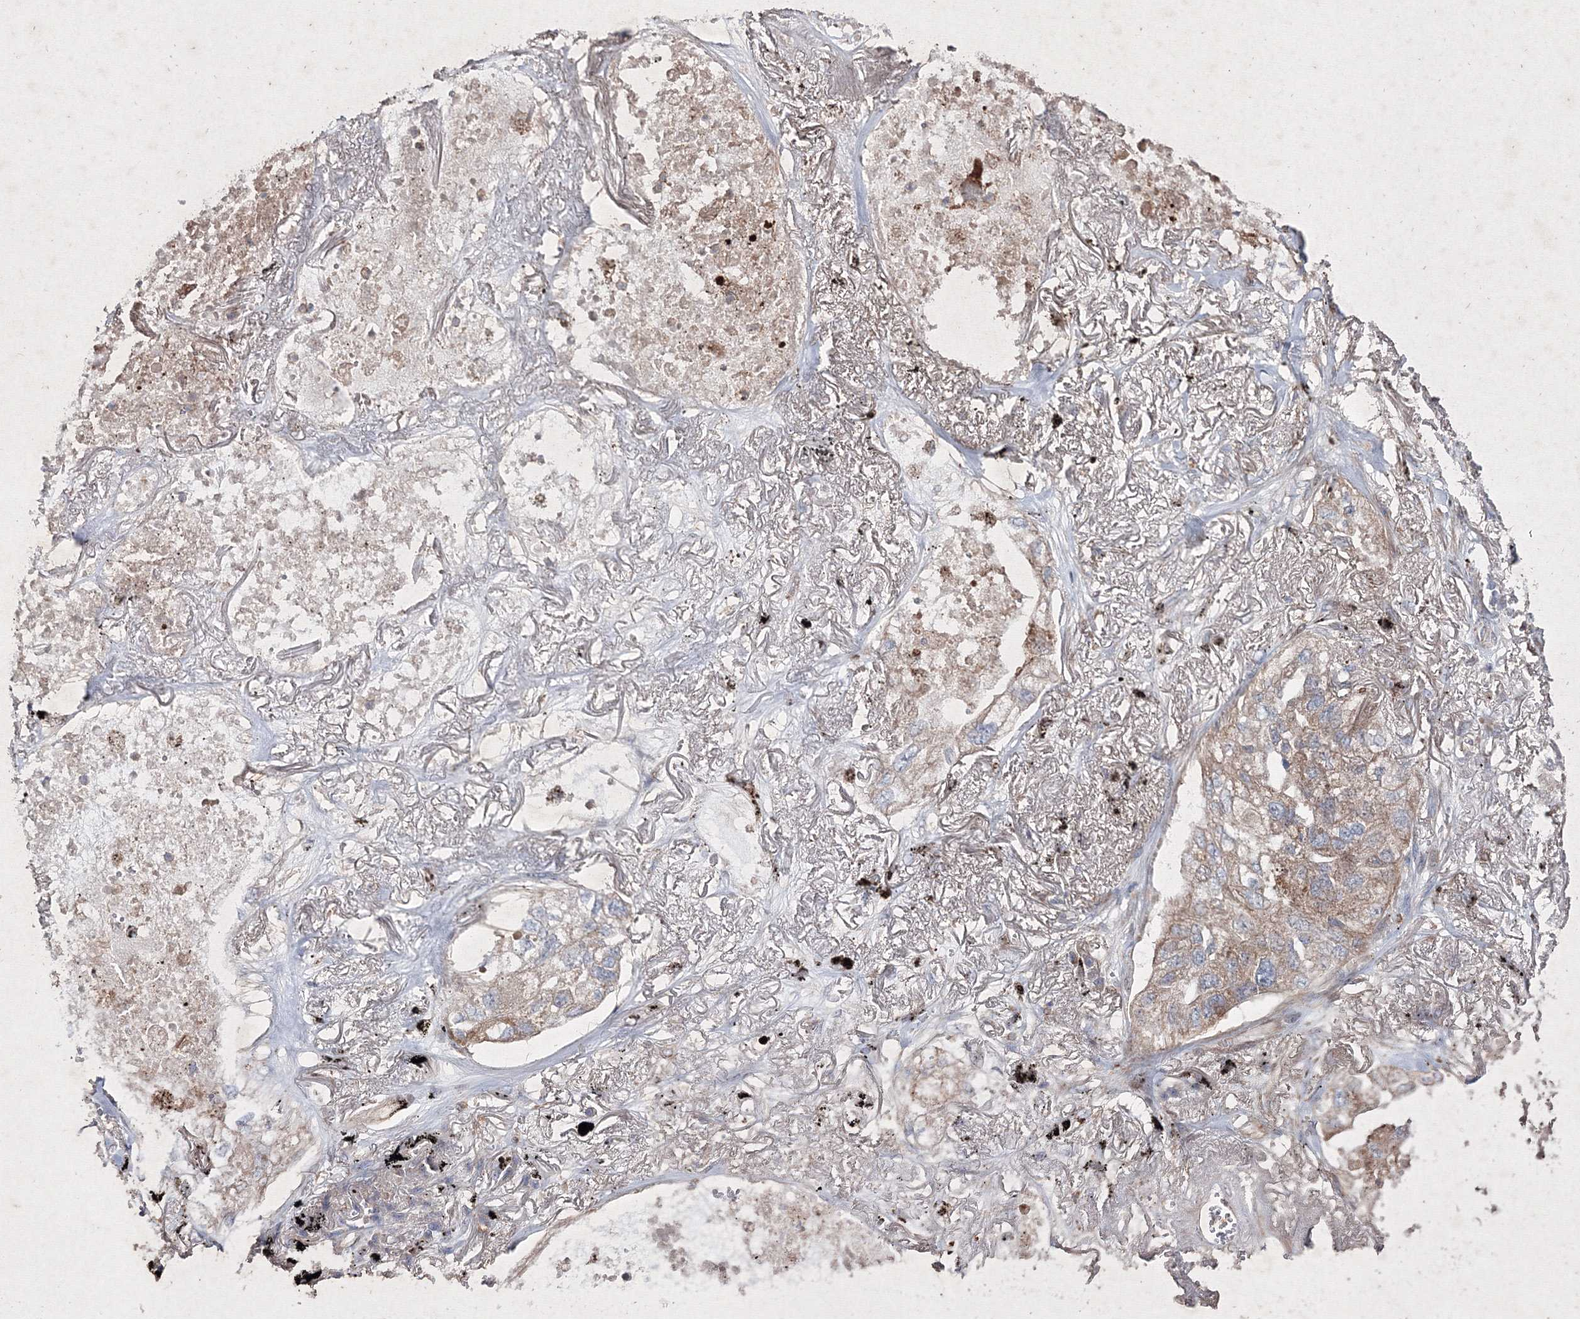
{"staining": {"intensity": "weak", "quantity": ">75%", "location": "cytoplasmic/membranous"}, "tissue": "lung cancer", "cell_type": "Tumor cells", "image_type": "cancer", "snomed": [{"axis": "morphology", "description": "Adenocarcinoma, NOS"}, {"axis": "topography", "description": "Lung"}], "caption": "Brown immunohistochemical staining in lung cancer reveals weak cytoplasmic/membranous expression in approximately >75% of tumor cells. The staining was performed using DAB, with brown indicating positive protein expression. Nuclei are stained blue with hematoxylin.", "gene": "GFM1", "patient": {"sex": "male", "age": 65}}